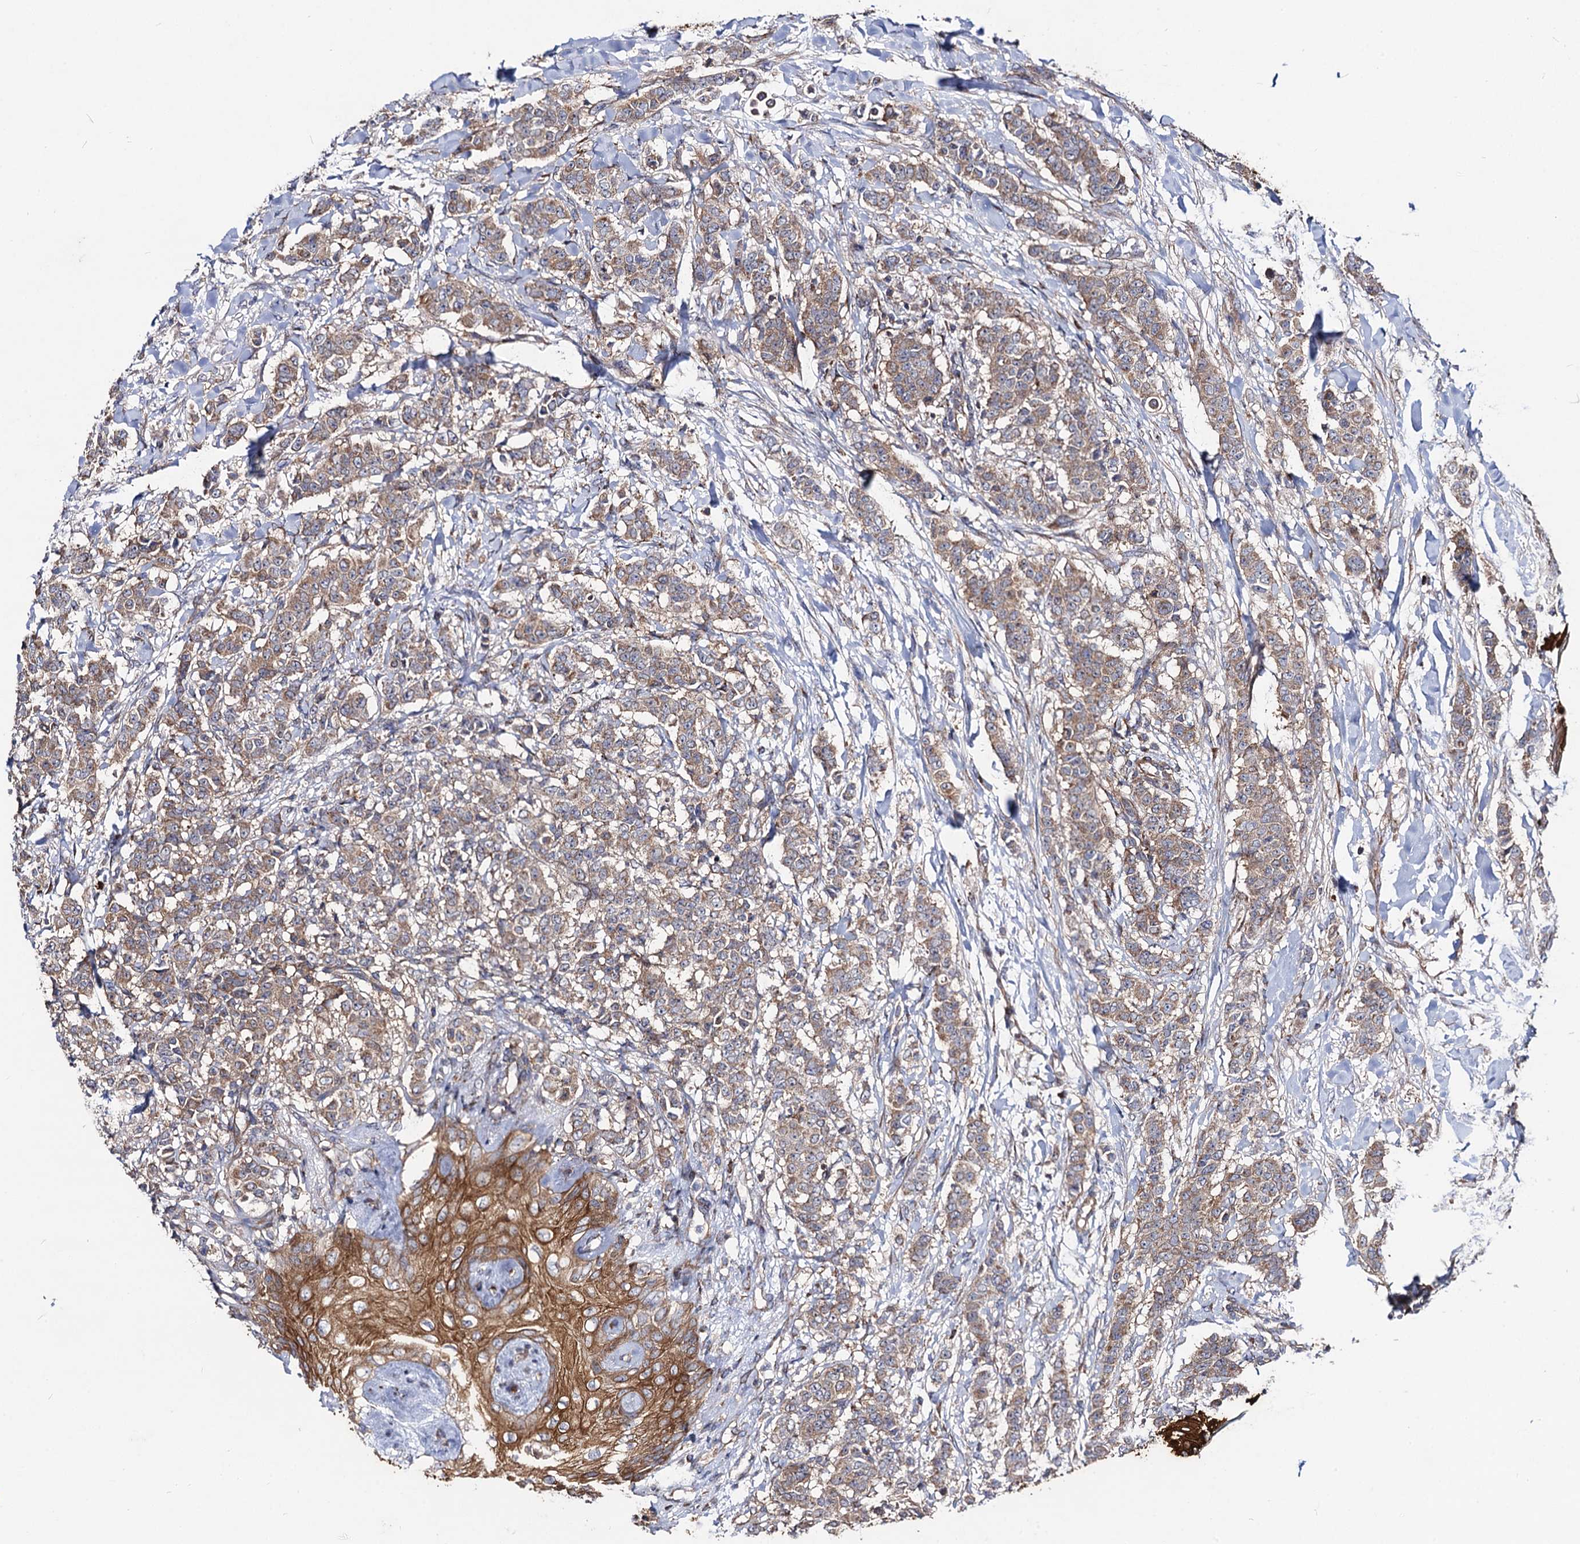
{"staining": {"intensity": "moderate", "quantity": ">75%", "location": "cytoplasmic/membranous"}, "tissue": "breast cancer", "cell_type": "Tumor cells", "image_type": "cancer", "snomed": [{"axis": "morphology", "description": "Duct carcinoma"}, {"axis": "topography", "description": "Breast"}], "caption": "Immunohistochemistry of breast cancer demonstrates medium levels of moderate cytoplasmic/membranous staining in approximately >75% of tumor cells.", "gene": "DYDC1", "patient": {"sex": "female", "age": 40}}